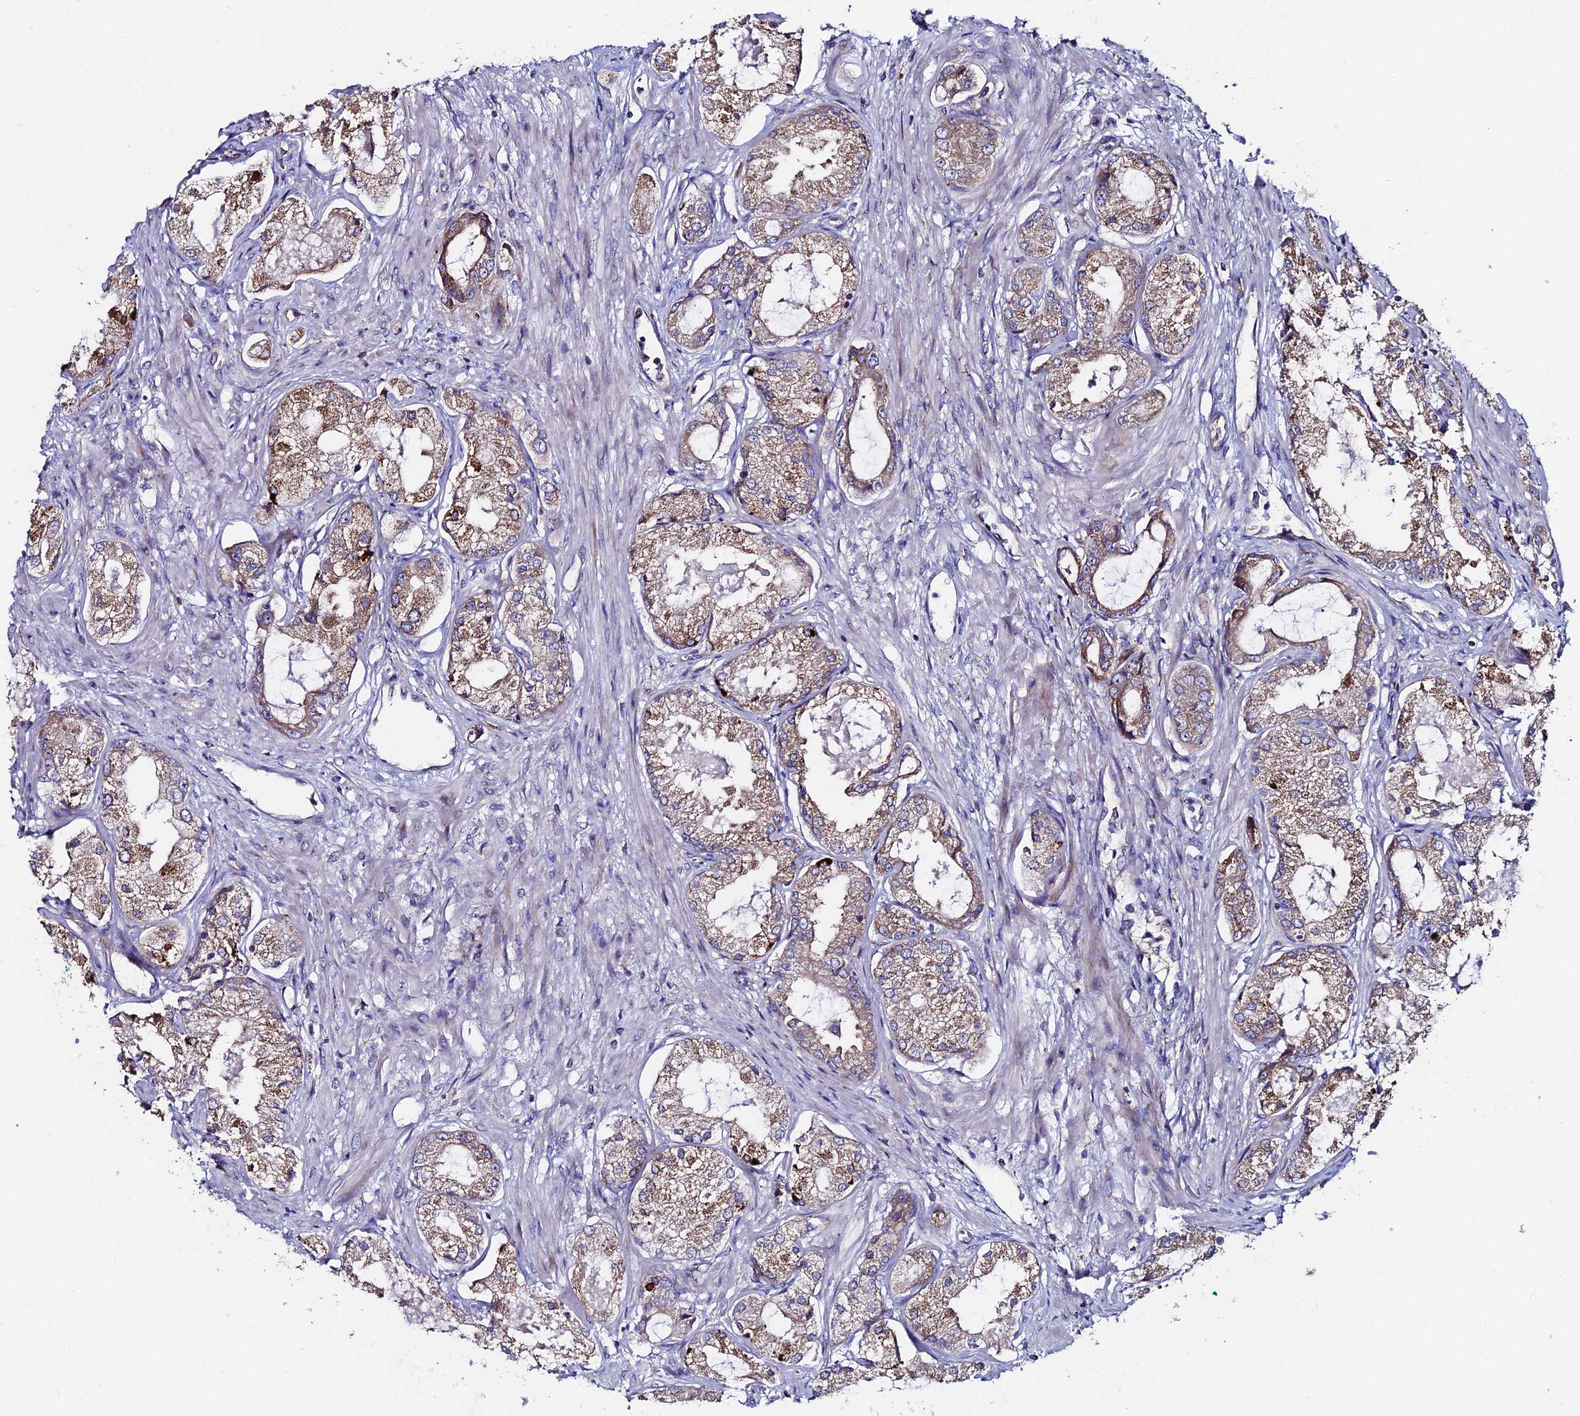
{"staining": {"intensity": "moderate", "quantity": ">75%", "location": "cytoplasmic/membranous"}, "tissue": "prostate cancer", "cell_type": "Tumor cells", "image_type": "cancer", "snomed": [{"axis": "morphology", "description": "Adenocarcinoma, Low grade"}, {"axis": "topography", "description": "Prostate"}], "caption": "Immunohistochemical staining of human prostate cancer (adenocarcinoma (low-grade)) displays medium levels of moderate cytoplasmic/membranous expression in approximately >75% of tumor cells.", "gene": "EIF3K", "patient": {"sex": "male", "age": 68}}